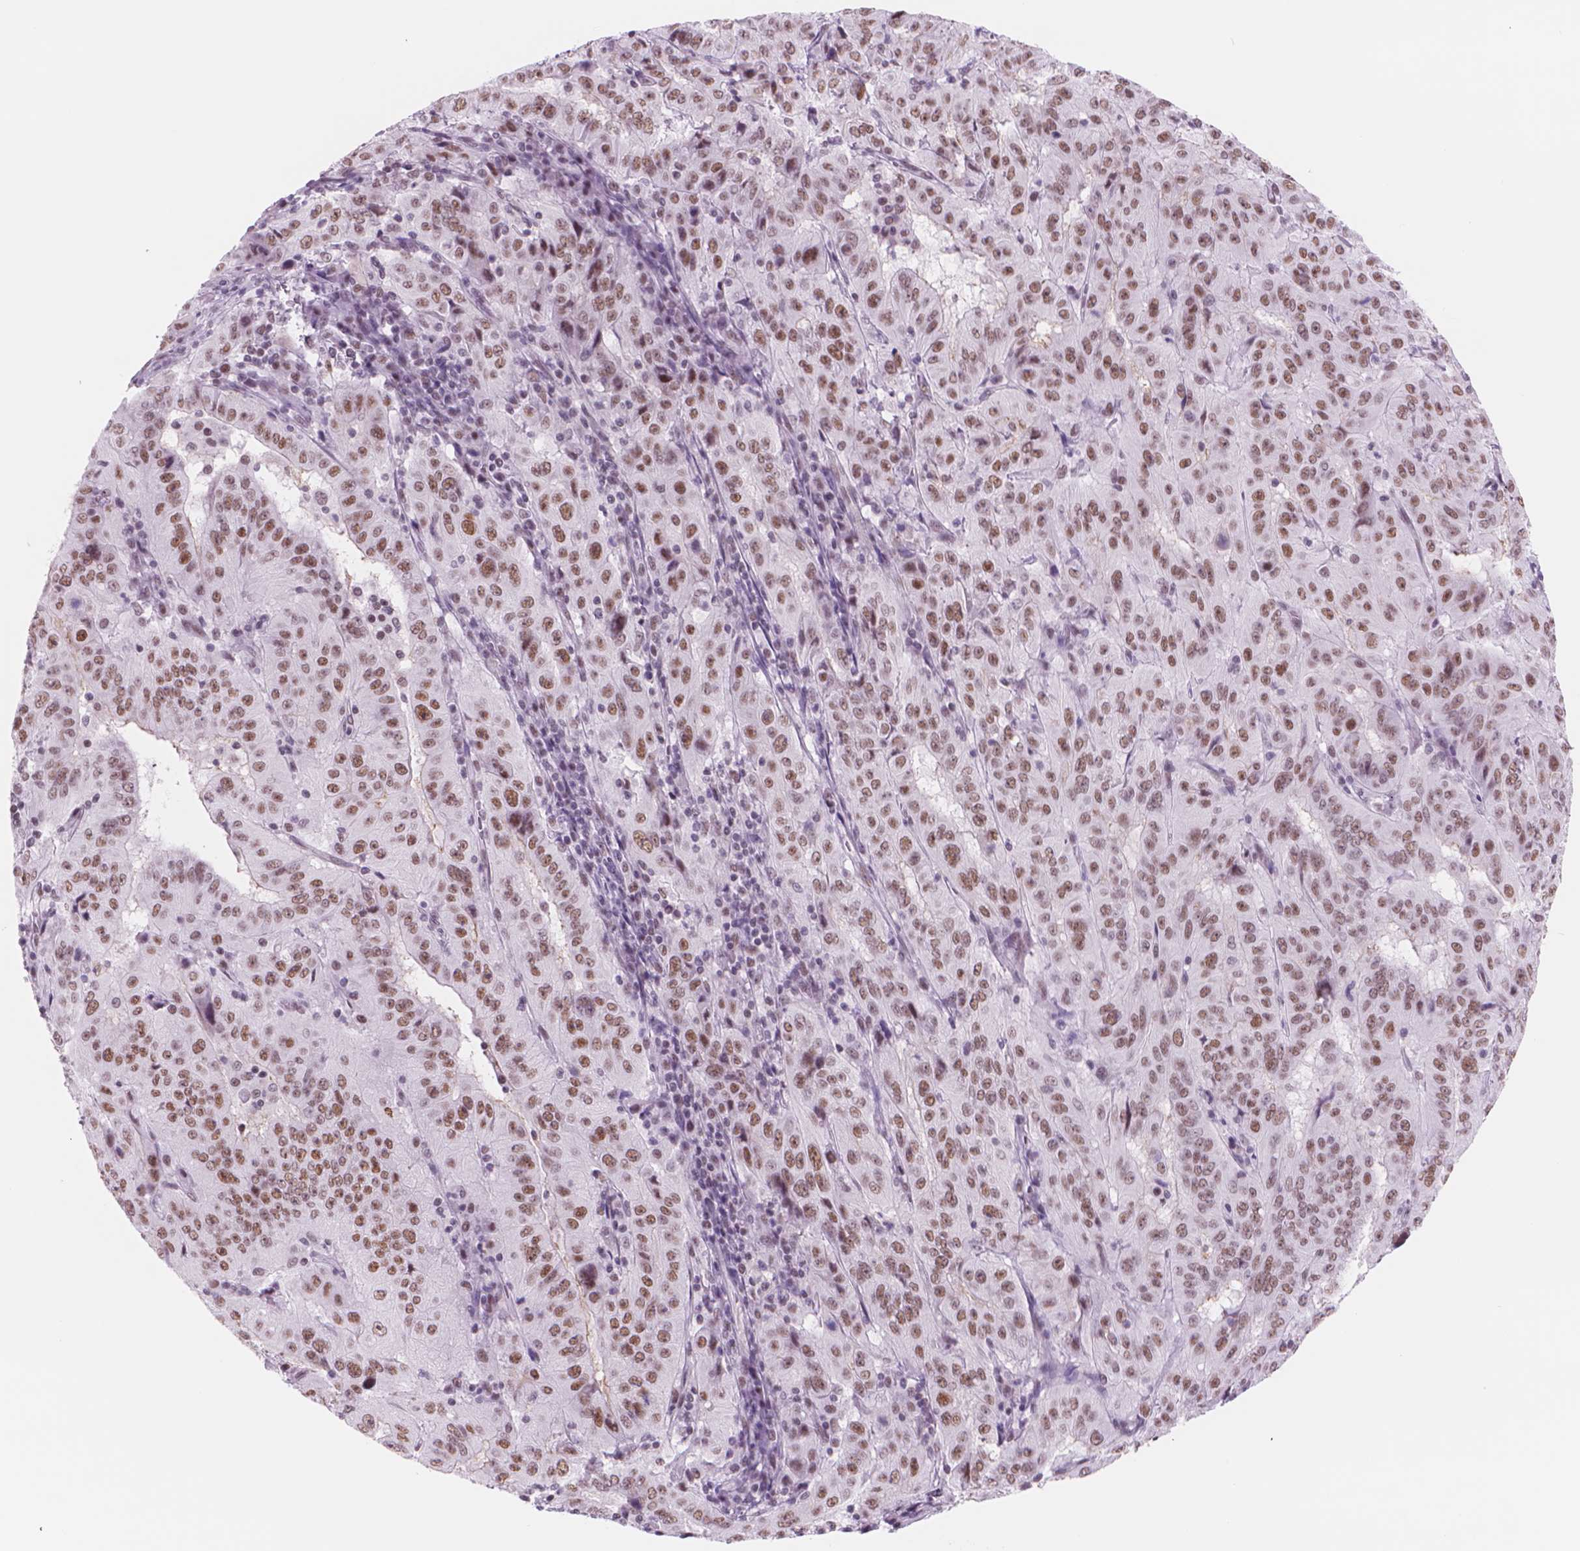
{"staining": {"intensity": "moderate", "quantity": ">75%", "location": "nuclear"}, "tissue": "pancreatic cancer", "cell_type": "Tumor cells", "image_type": "cancer", "snomed": [{"axis": "morphology", "description": "Adenocarcinoma, NOS"}, {"axis": "topography", "description": "Pancreas"}], "caption": "DAB (3,3'-diaminobenzidine) immunohistochemical staining of human pancreatic cancer (adenocarcinoma) shows moderate nuclear protein staining in approximately >75% of tumor cells.", "gene": "POLR3D", "patient": {"sex": "male", "age": 63}}